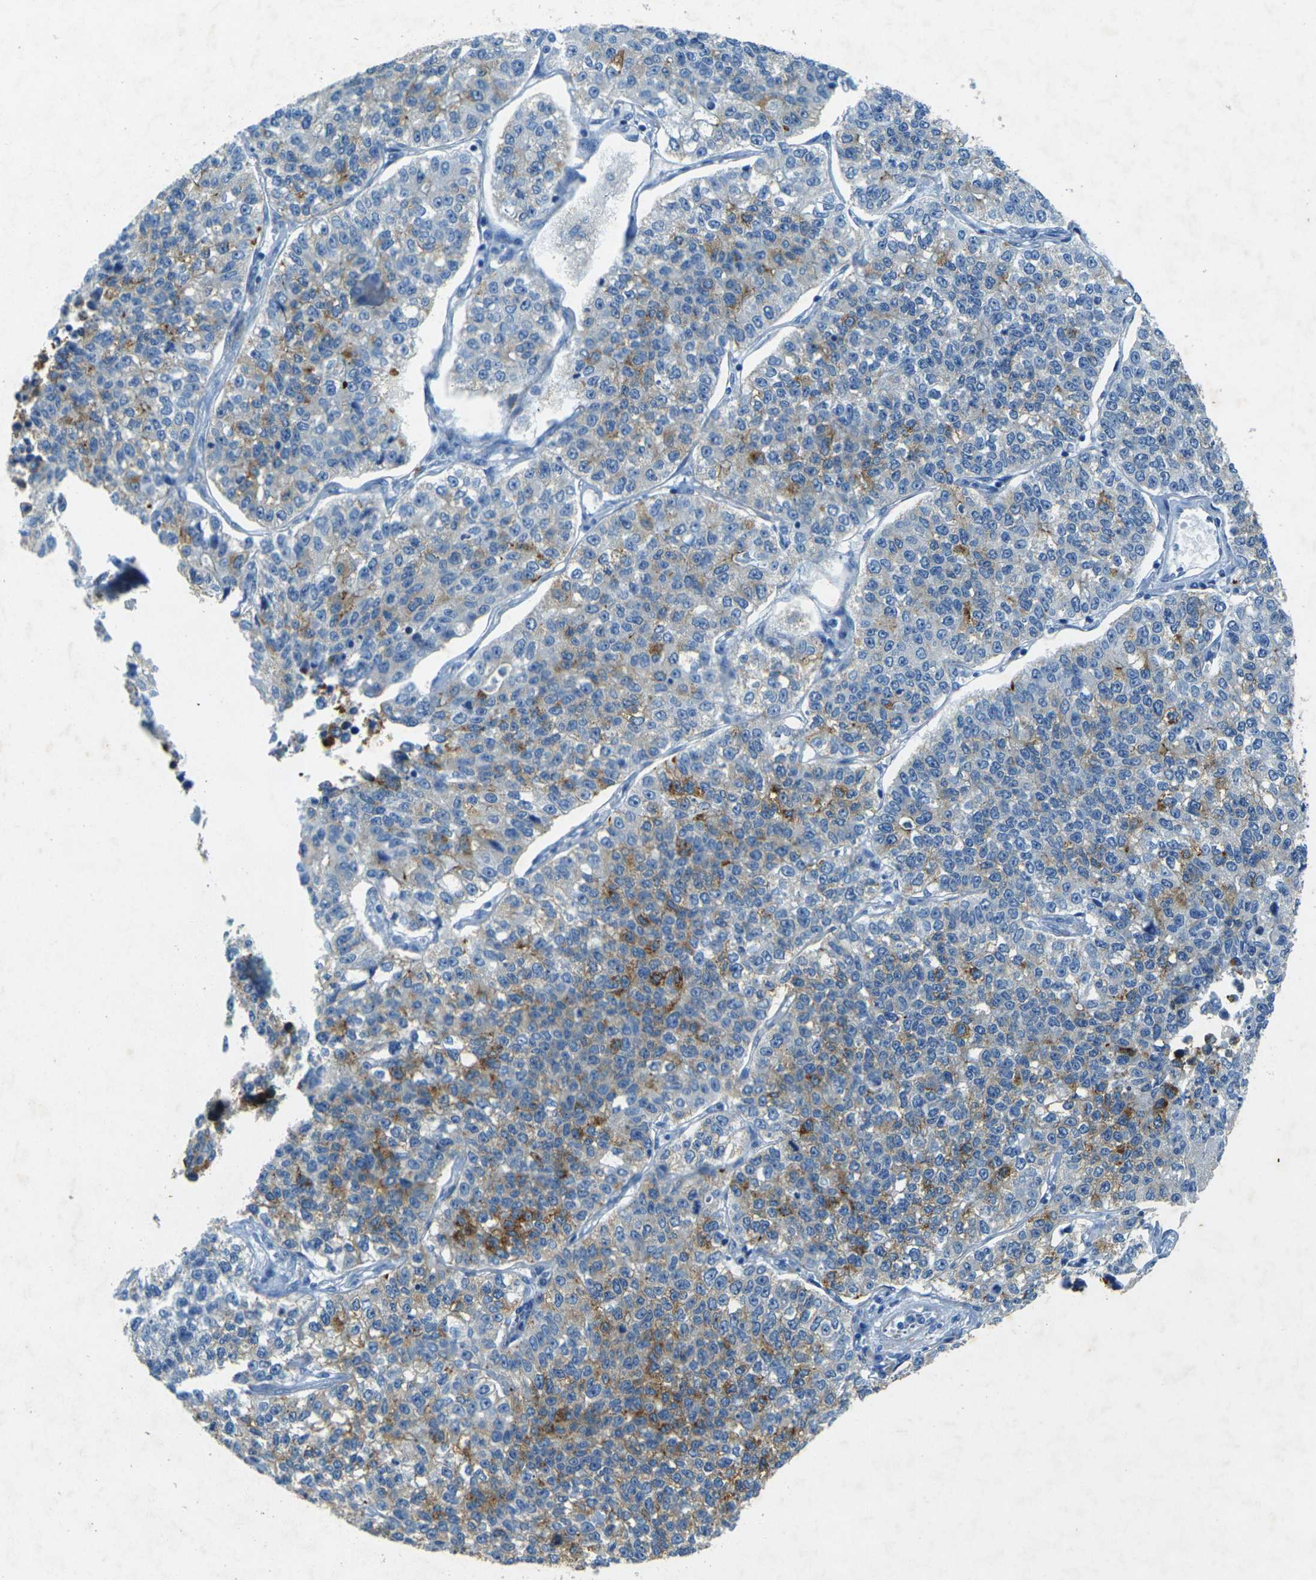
{"staining": {"intensity": "moderate", "quantity": "25%-75%", "location": "cytoplasmic/membranous"}, "tissue": "lung cancer", "cell_type": "Tumor cells", "image_type": "cancer", "snomed": [{"axis": "morphology", "description": "Adenocarcinoma, NOS"}, {"axis": "topography", "description": "Lung"}], "caption": "Protein staining of lung cancer tissue demonstrates moderate cytoplasmic/membranous staining in about 25%-75% of tumor cells.", "gene": "SORT1", "patient": {"sex": "male", "age": 49}}